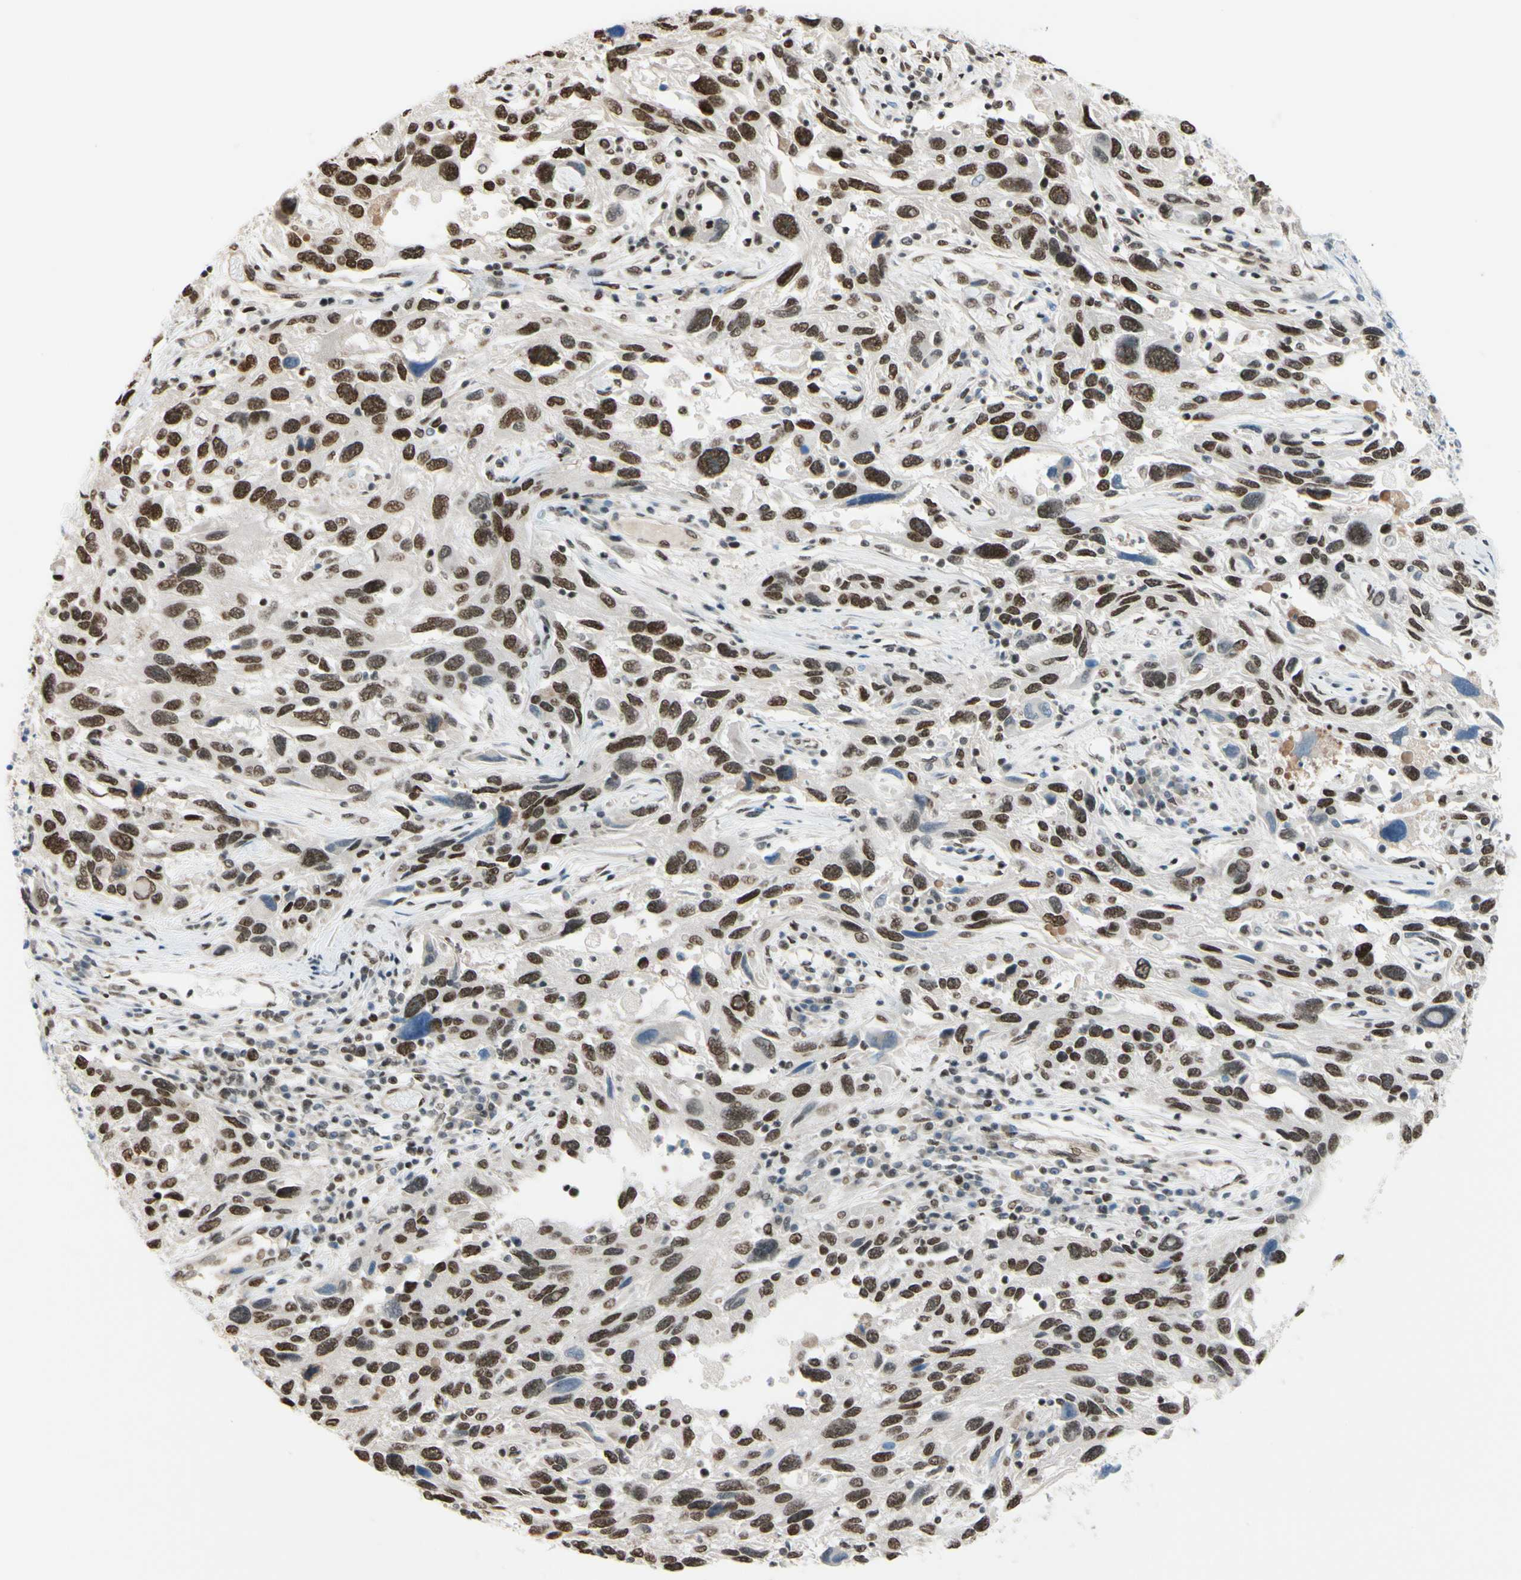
{"staining": {"intensity": "moderate", "quantity": ">75%", "location": "nuclear"}, "tissue": "melanoma", "cell_type": "Tumor cells", "image_type": "cancer", "snomed": [{"axis": "morphology", "description": "Malignant melanoma, NOS"}, {"axis": "topography", "description": "Skin"}], "caption": "Melanoma stained for a protein (brown) exhibits moderate nuclear positive staining in approximately >75% of tumor cells.", "gene": "SUFU", "patient": {"sex": "male", "age": 53}}